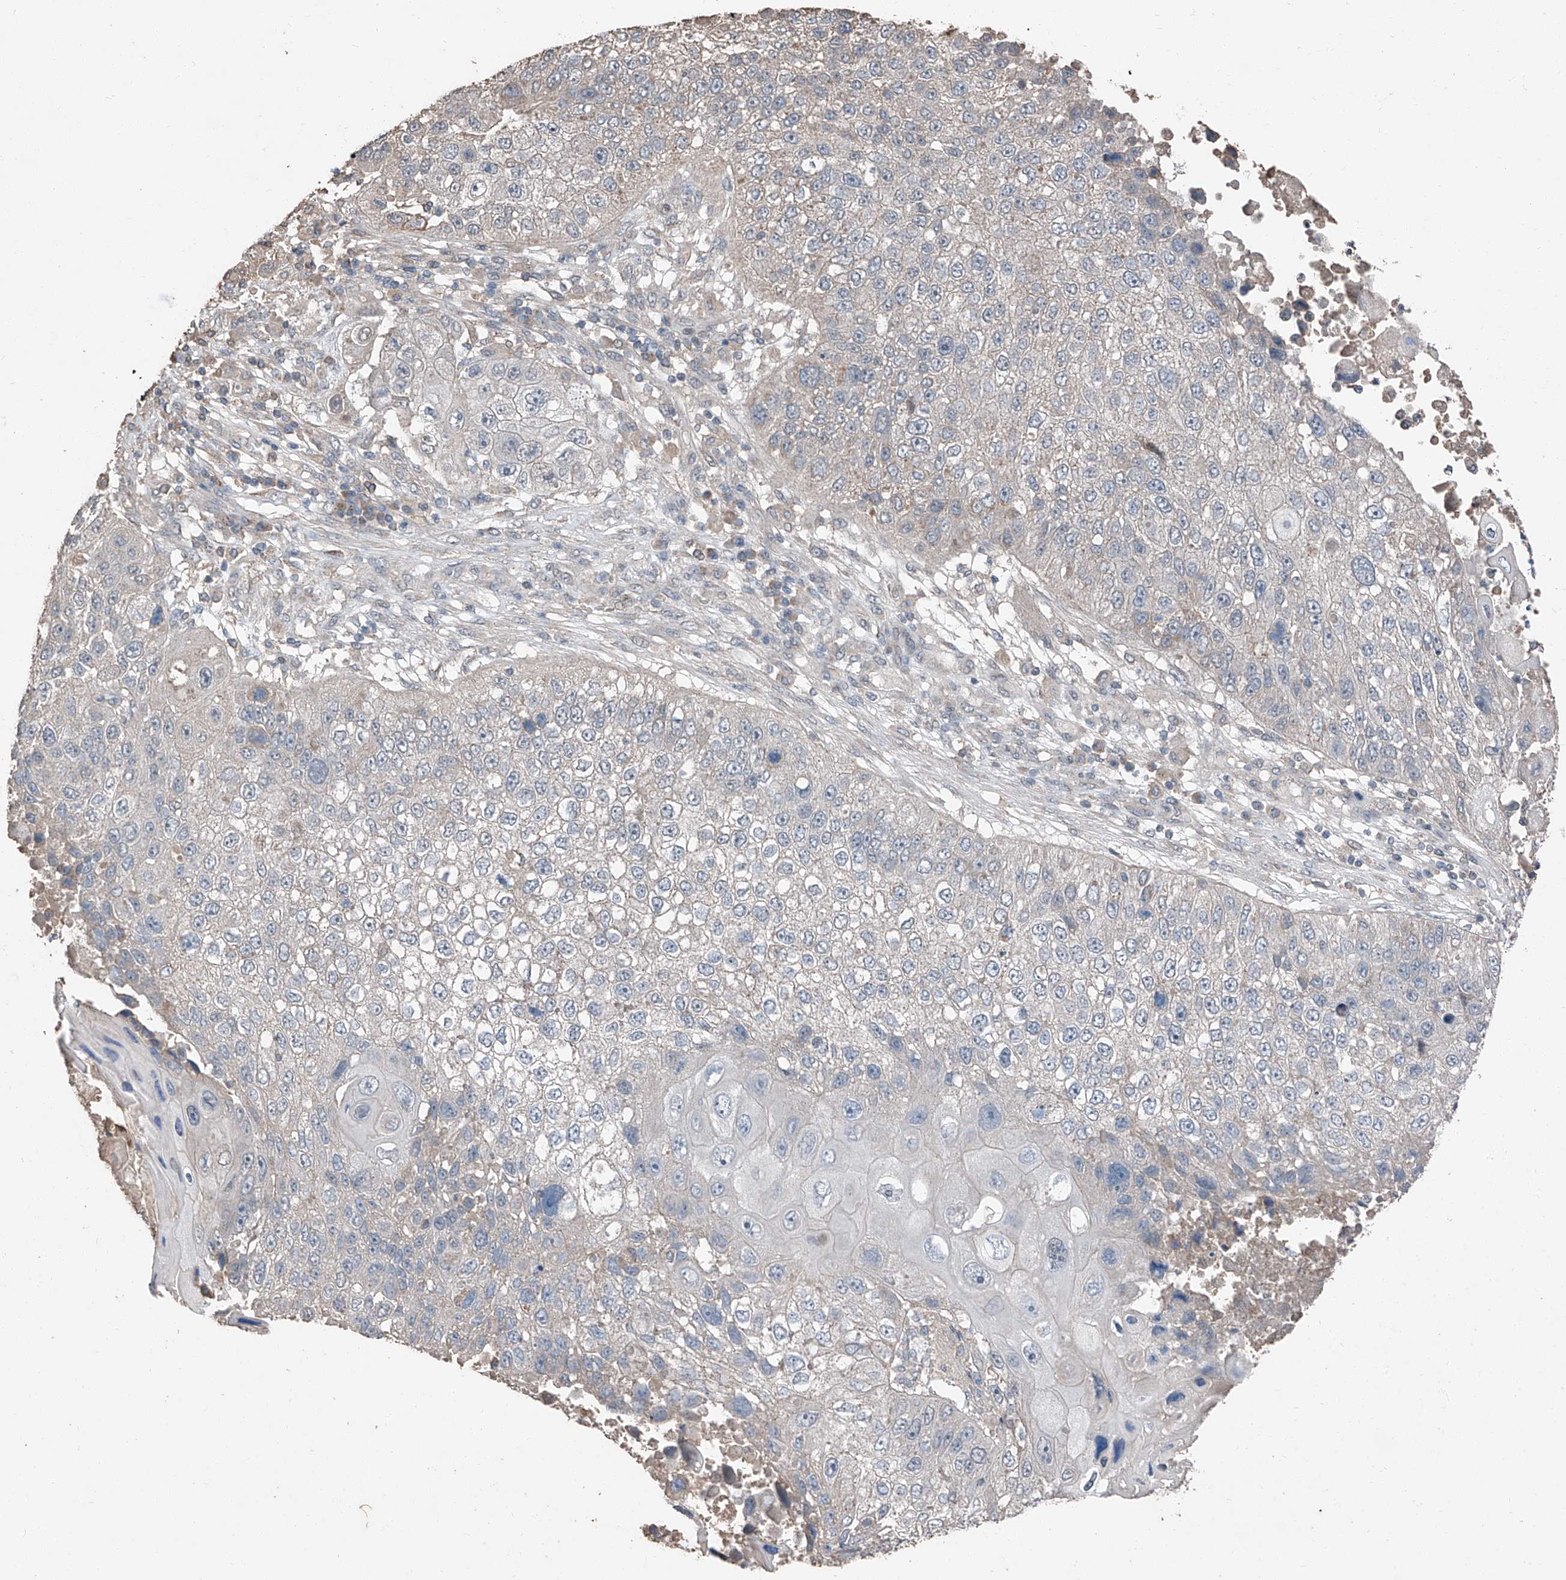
{"staining": {"intensity": "negative", "quantity": "none", "location": "none"}, "tissue": "lung cancer", "cell_type": "Tumor cells", "image_type": "cancer", "snomed": [{"axis": "morphology", "description": "Squamous cell carcinoma, NOS"}, {"axis": "topography", "description": "Lung"}], "caption": "Lung squamous cell carcinoma was stained to show a protein in brown. There is no significant staining in tumor cells.", "gene": "MAMLD1", "patient": {"sex": "male", "age": 61}}